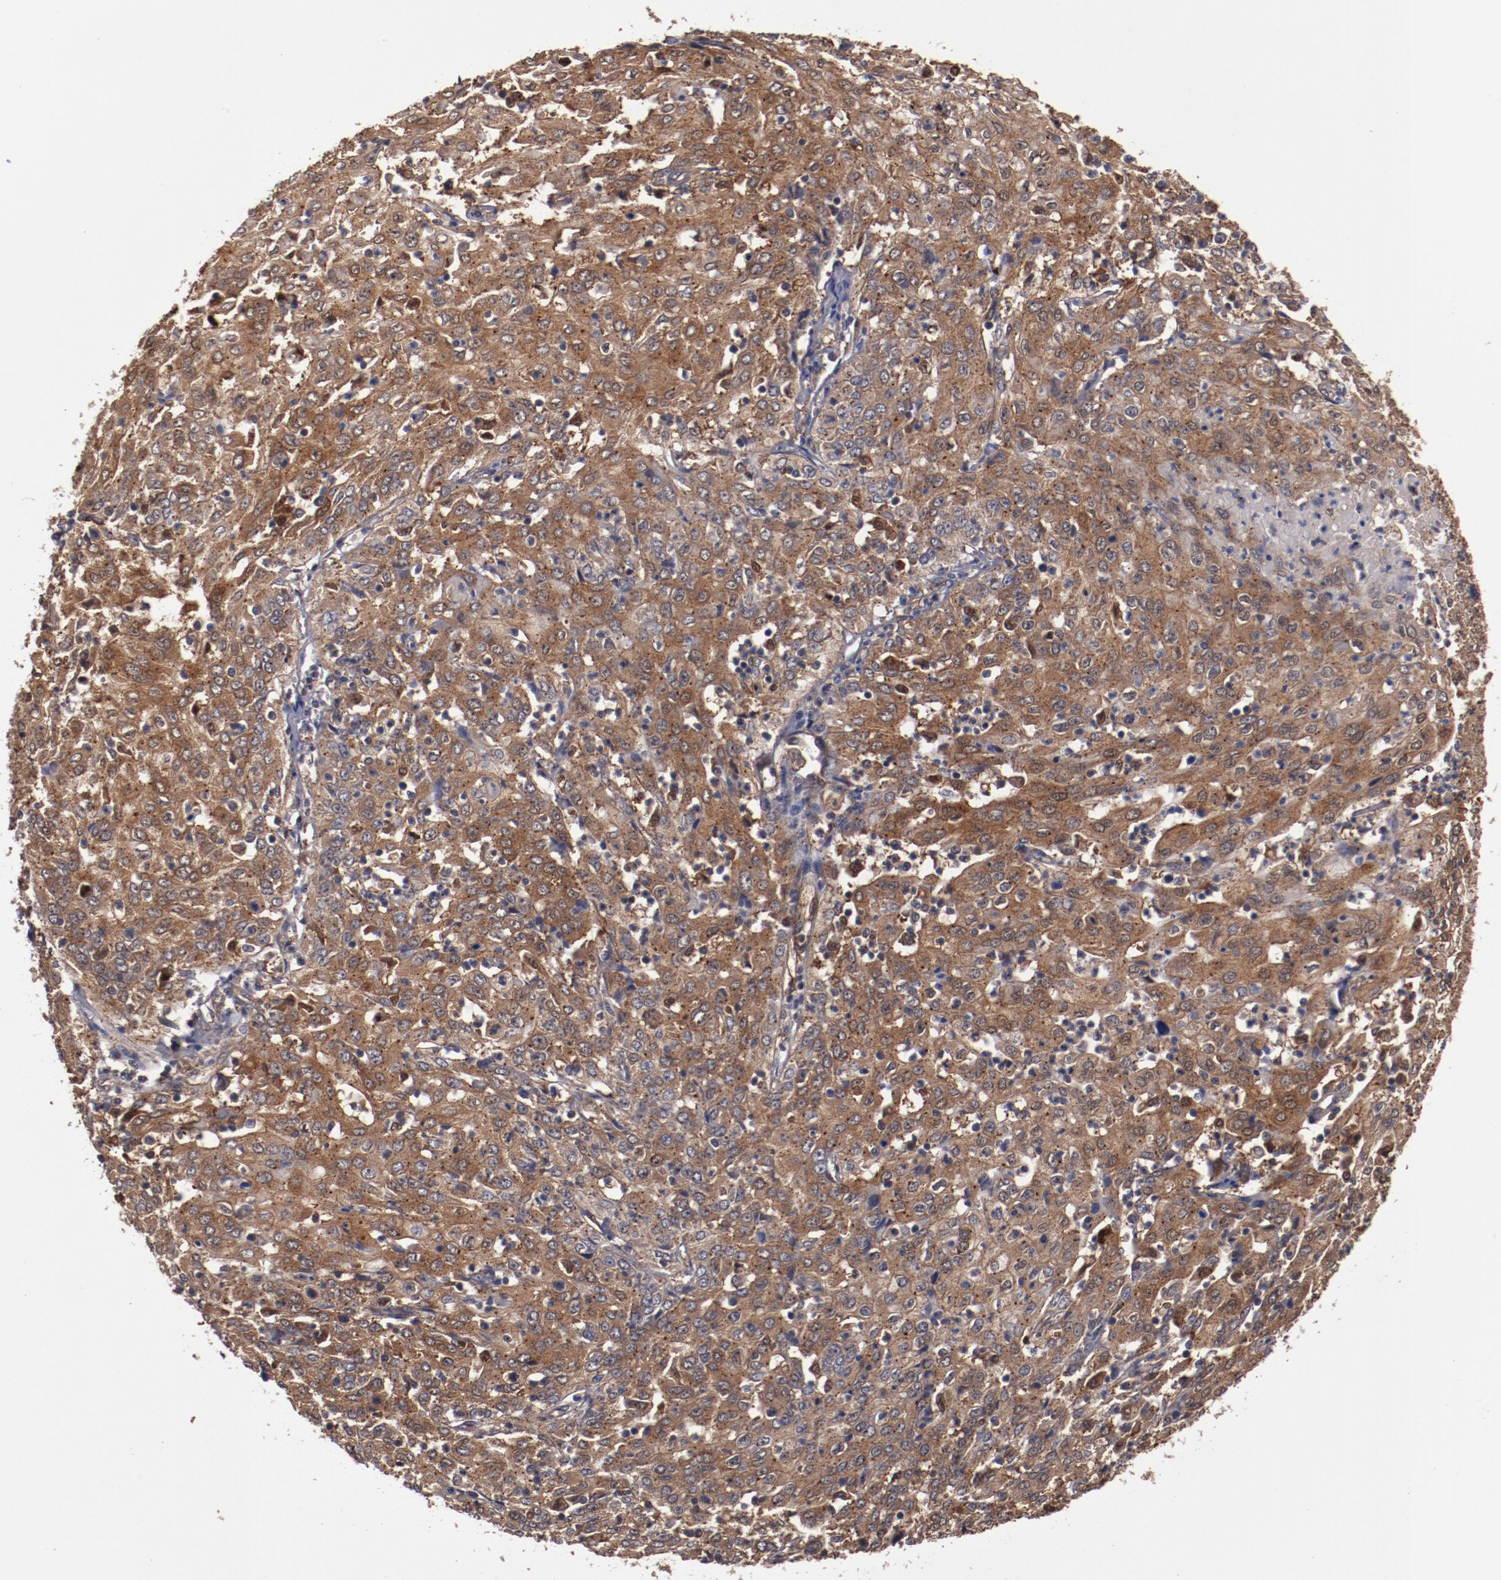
{"staining": {"intensity": "moderate", "quantity": ">75%", "location": "cytoplasmic/membranous"}, "tissue": "cervical cancer", "cell_type": "Tumor cells", "image_type": "cancer", "snomed": [{"axis": "morphology", "description": "Squamous cell carcinoma, NOS"}, {"axis": "topography", "description": "Cervix"}], "caption": "Human cervical squamous cell carcinoma stained with a protein marker demonstrates moderate staining in tumor cells.", "gene": "DNAAF2", "patient": {"sex": "female", "age": 39}}